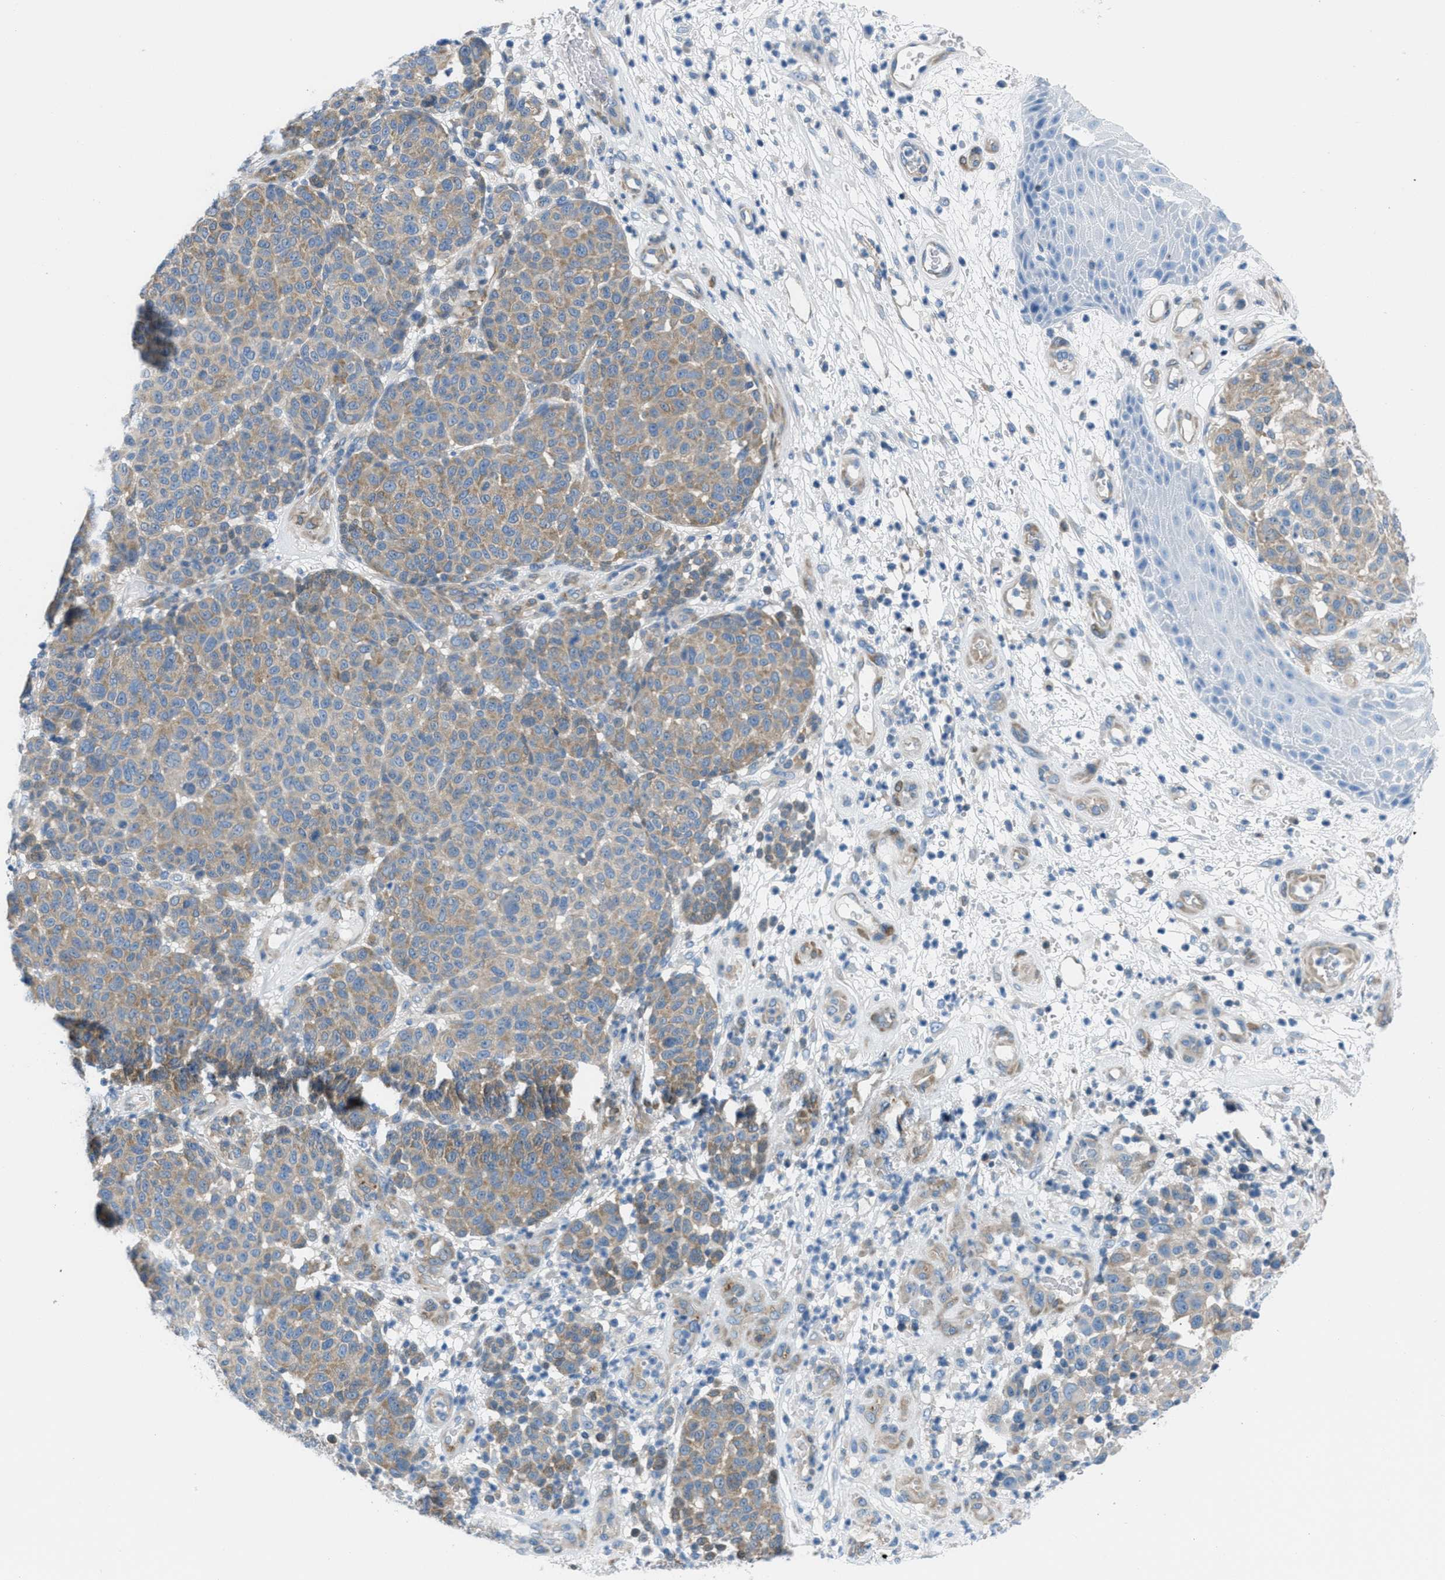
{"staining": {"intensity": "moderate", "quantity": "<25%", "location": "cytoplasmic/membranous"}, "tissue": "melanoma", "cell_type": "Tumor cells", "image_type": "cancer", "snomed": [{"axis": "morphology", "description": "Malignant melanoma, Metastatic site"}, {"axis": "topography", "description": "Skin"}], "caption": "IHC photomicrograph of human malignant melanoma (metastatic site) stained for a protein (brown), which shows low levels of moderate cytoplasmic/membranous expression in about <25% of tumor cells.", "gene": "MAPRE2", "patient": {"sex": "female", "age": 74}}